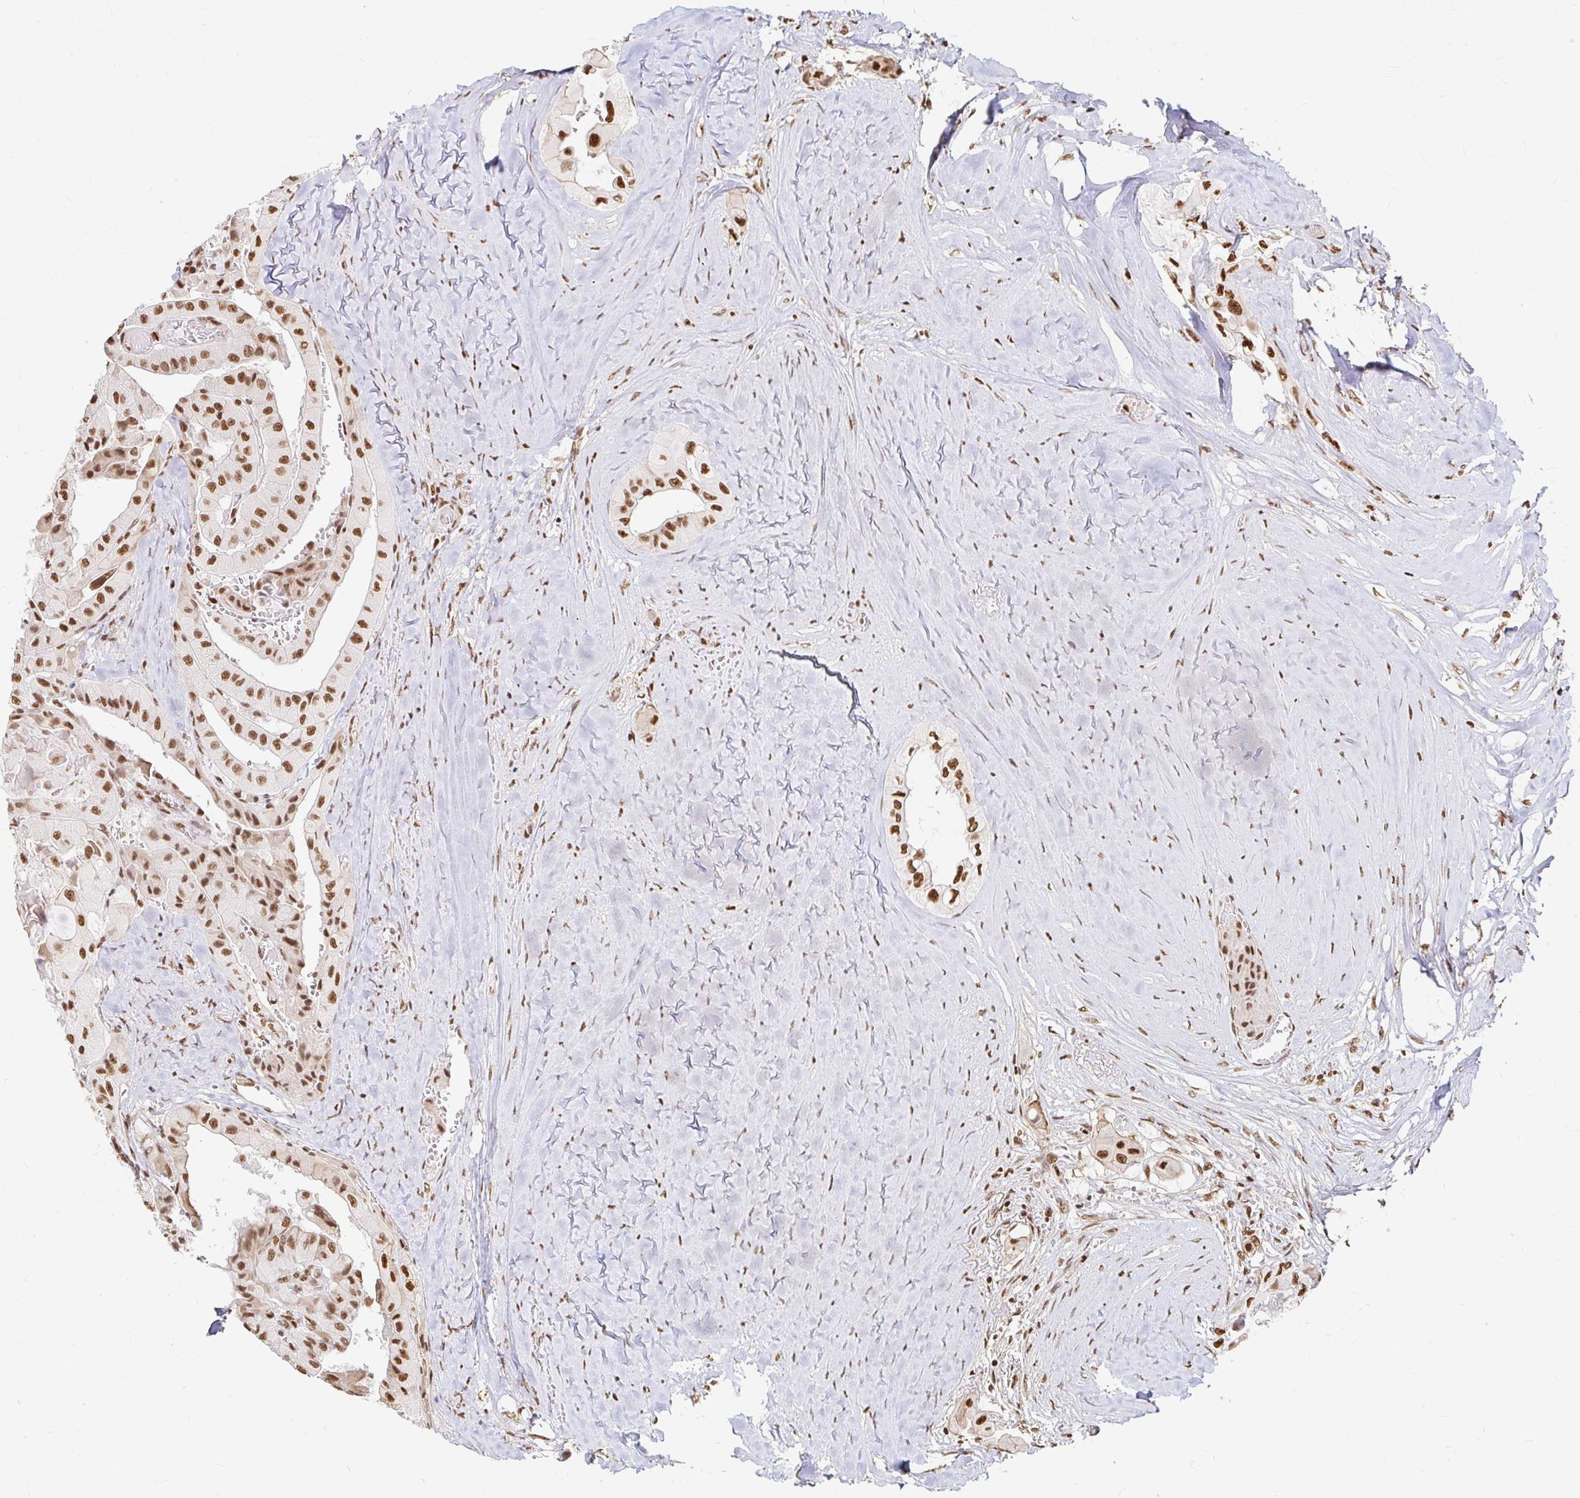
{"staining": {"intensity": "strong", "quantity": ">75%", "location": "nuclear"}, "tissue": "thyroid cancer", "cell_type": "Tumor cells", "image_type": "cancer", "snomed": [{"axis": "morphology", "description": "Normal tissue, NOS"}, {"axis": "morphology", "description": "Papillary adenocarcinoma, NOS"}, {"axis": "topography", "description": "Thyroid gland"}], "caption": "A brown stain labels strong nuclear positivity of a protein in human thyroid papillary adenocarcinoma tumor cells.", "gene": "HNRNPU", "patient": {"sex": "female", "age": 59}}